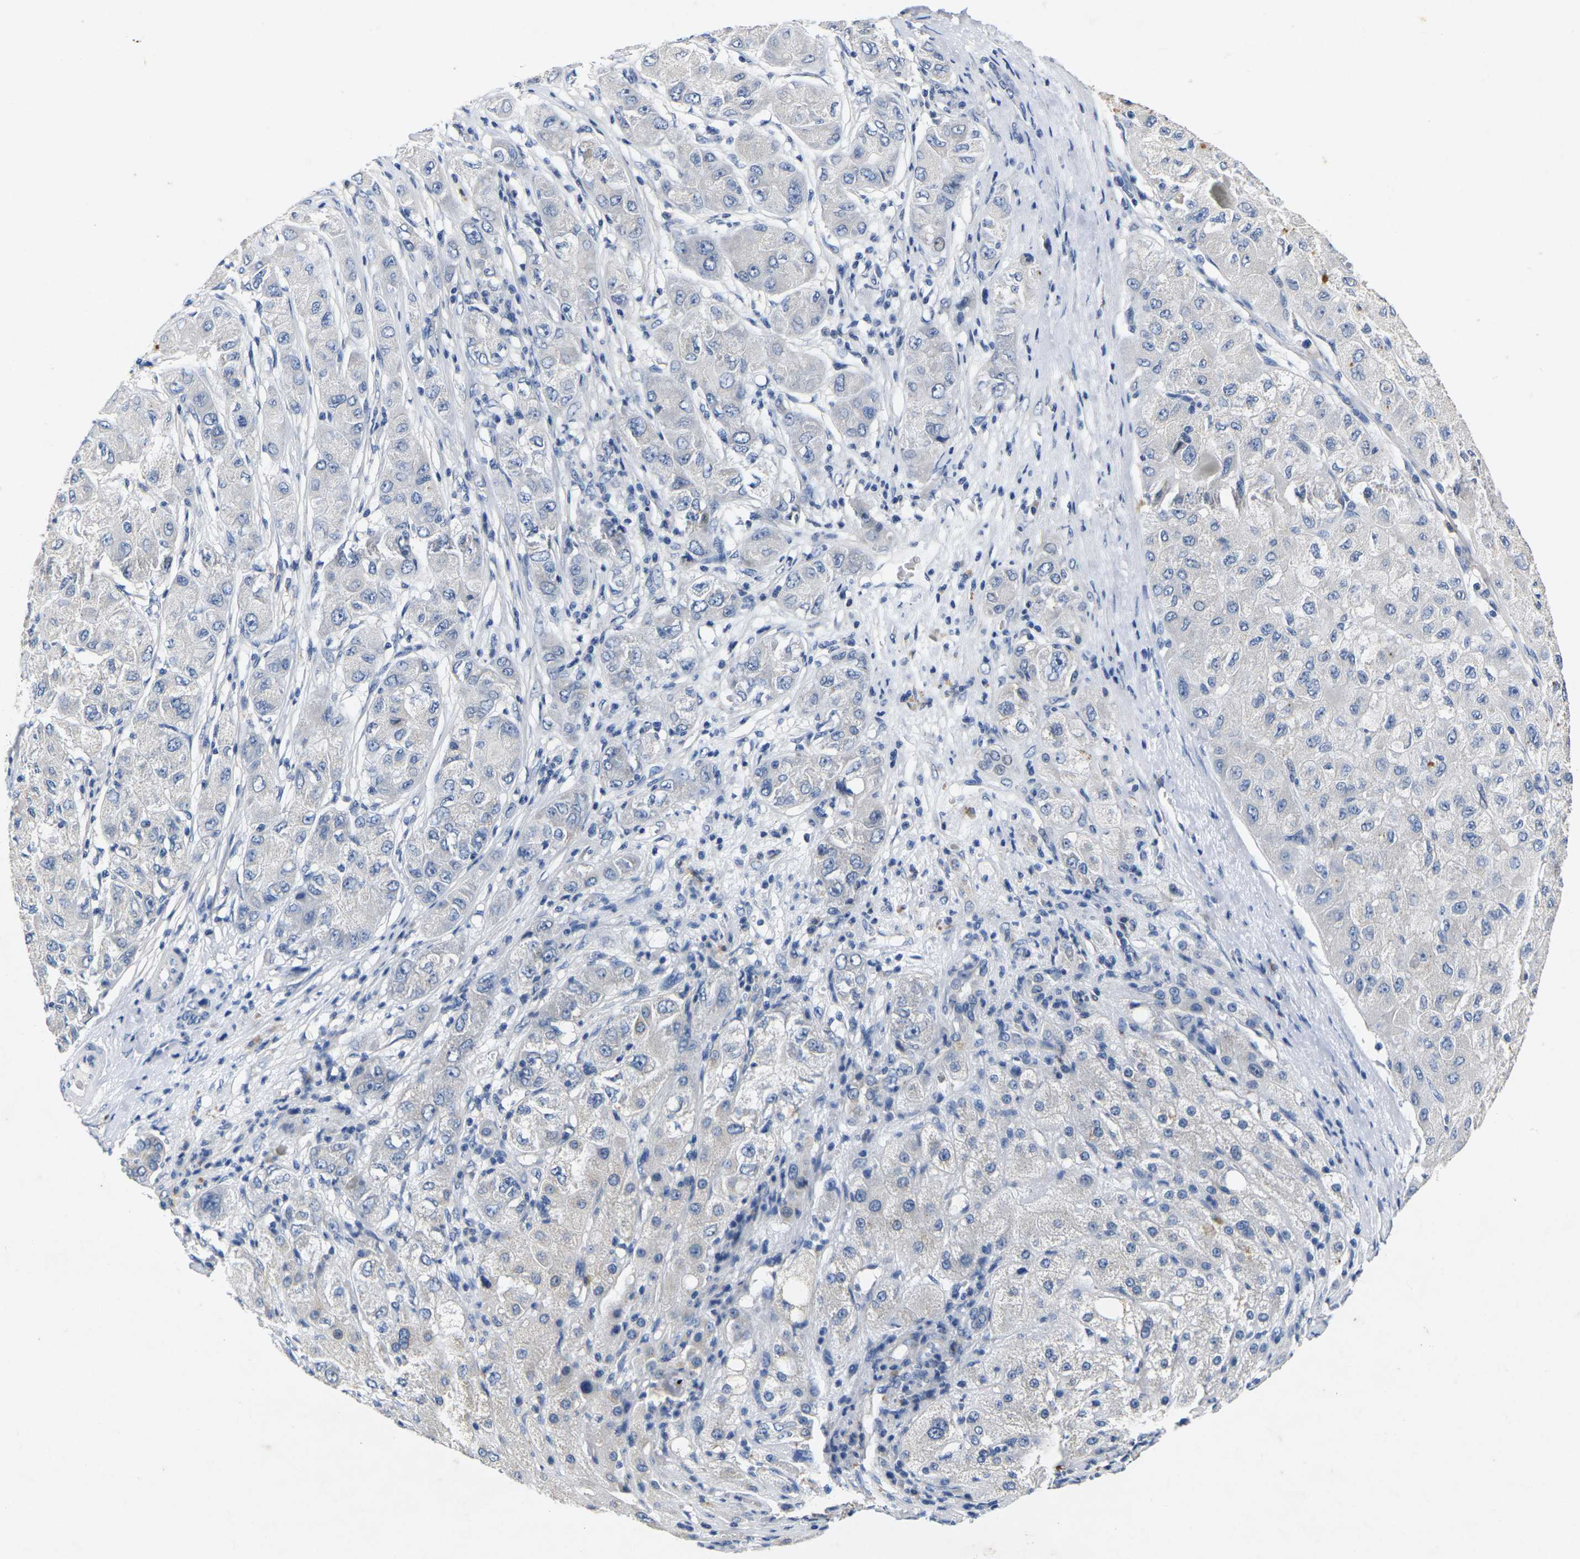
{"staining": {"intensity": "negative", "quantity": "none", "location": "none"}, "tissue": "liver cancer", "cell_type": "Tumor cells", "image_type": "cancer", "snomed": [{"axis": "morphology", "description": "Carcinoma, Hepatocellular, NOS"}, {"axis": "topography", "description": "Liver"}], "caption": "DAB (3,3'-diaminobenzidine) immunohistochemical staining of liver cancer shows no significant positivity in tumor cells. (DAB (3,3'-diaminobenzidine) immunohistochemistry with hematoxylin counter stain).", "gene": "NOCT", "patient": {"sex": "male", "age": 80}}